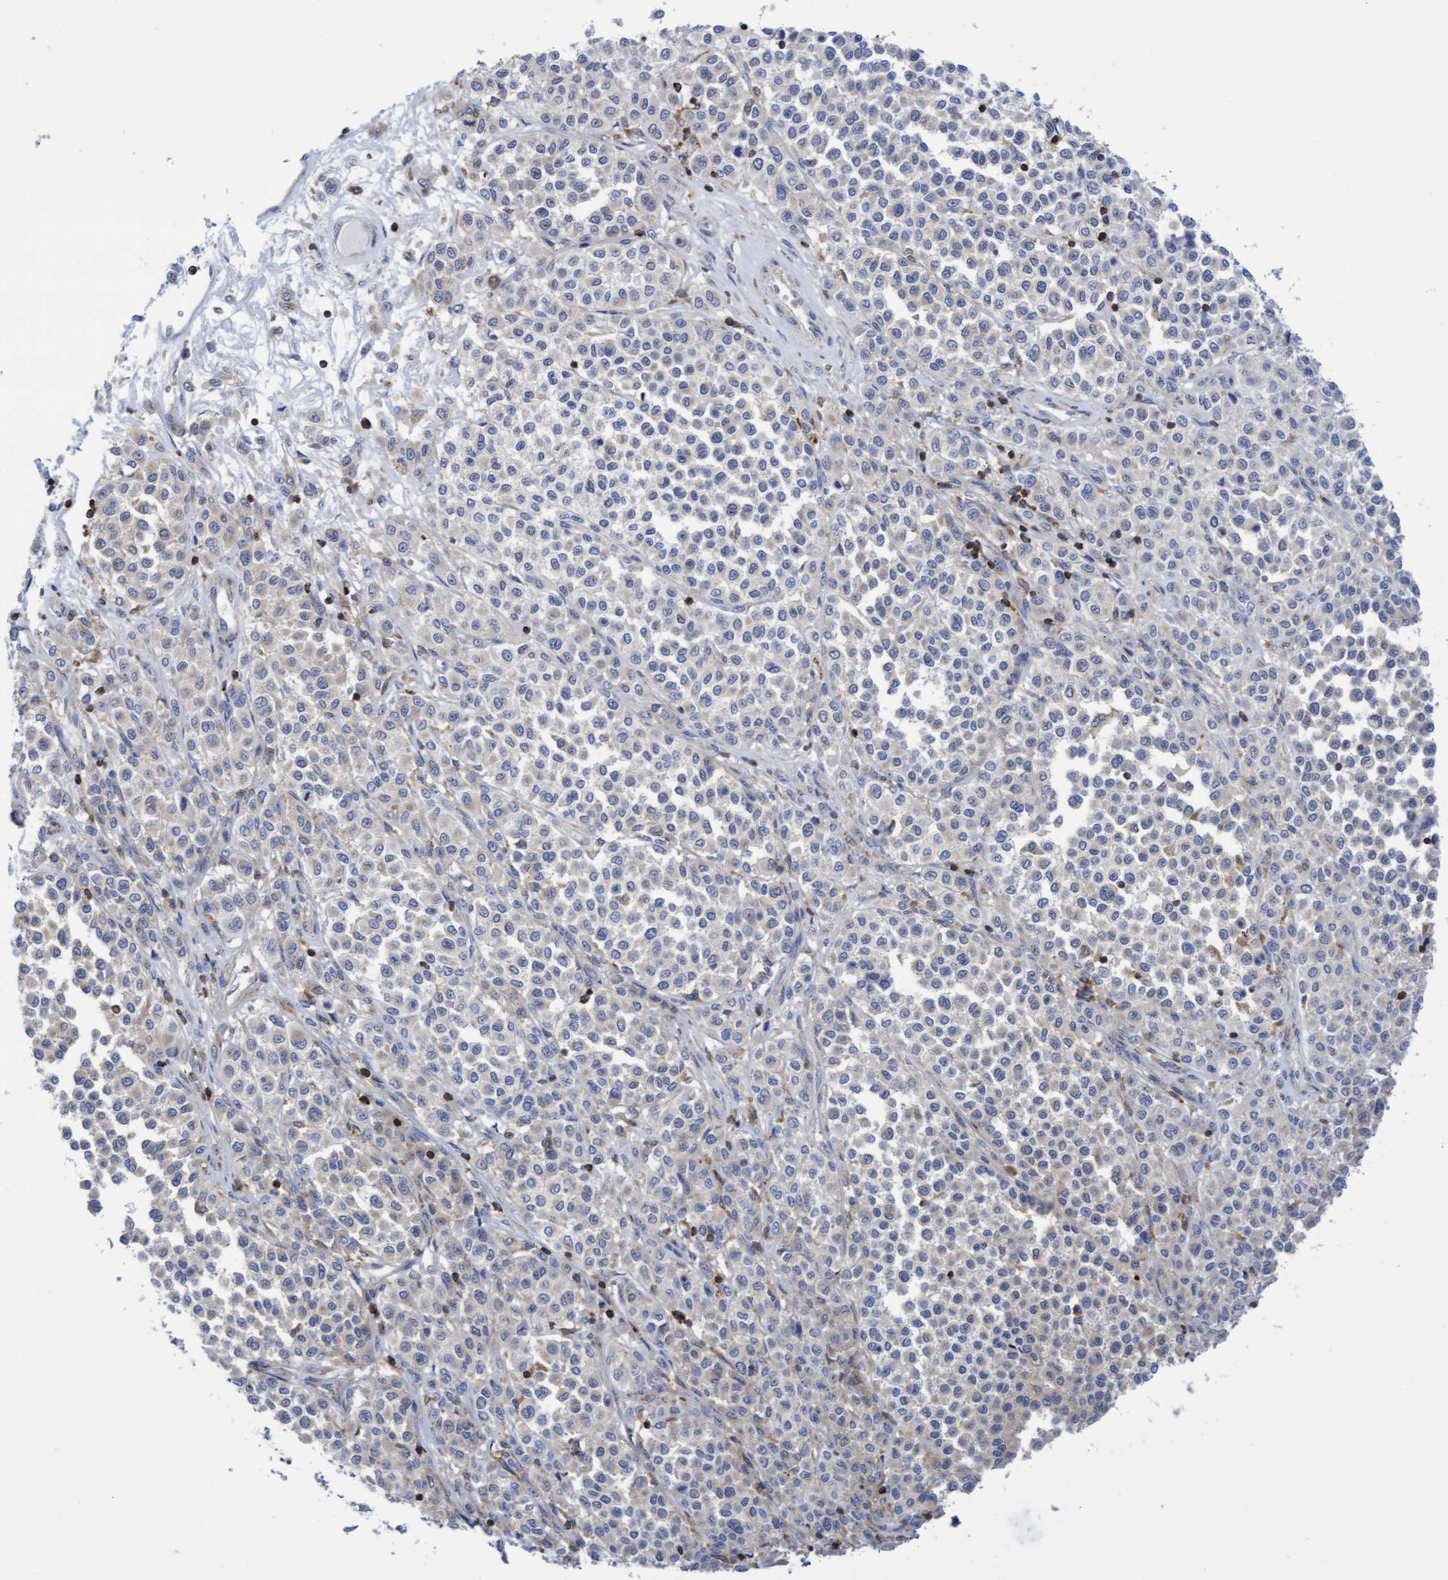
{"staining": {"intensity": "negative", "quantity": "none", "location": "none"}, "tissue": "melanoma", "cell_type": "Tumor cells", "image_type": "cancer", "snomed": [{"axis": "morphology", "description": "Malignant melanoma, Metastatic site"}, {"axis": "topography", "description": "Pancreas"}], "caption": "Immunohistochemical staining of melanoma displays no significant staining in tumor cells.", "gene": "FNBP1", "patient": {"sex": "female", "age": 30}}